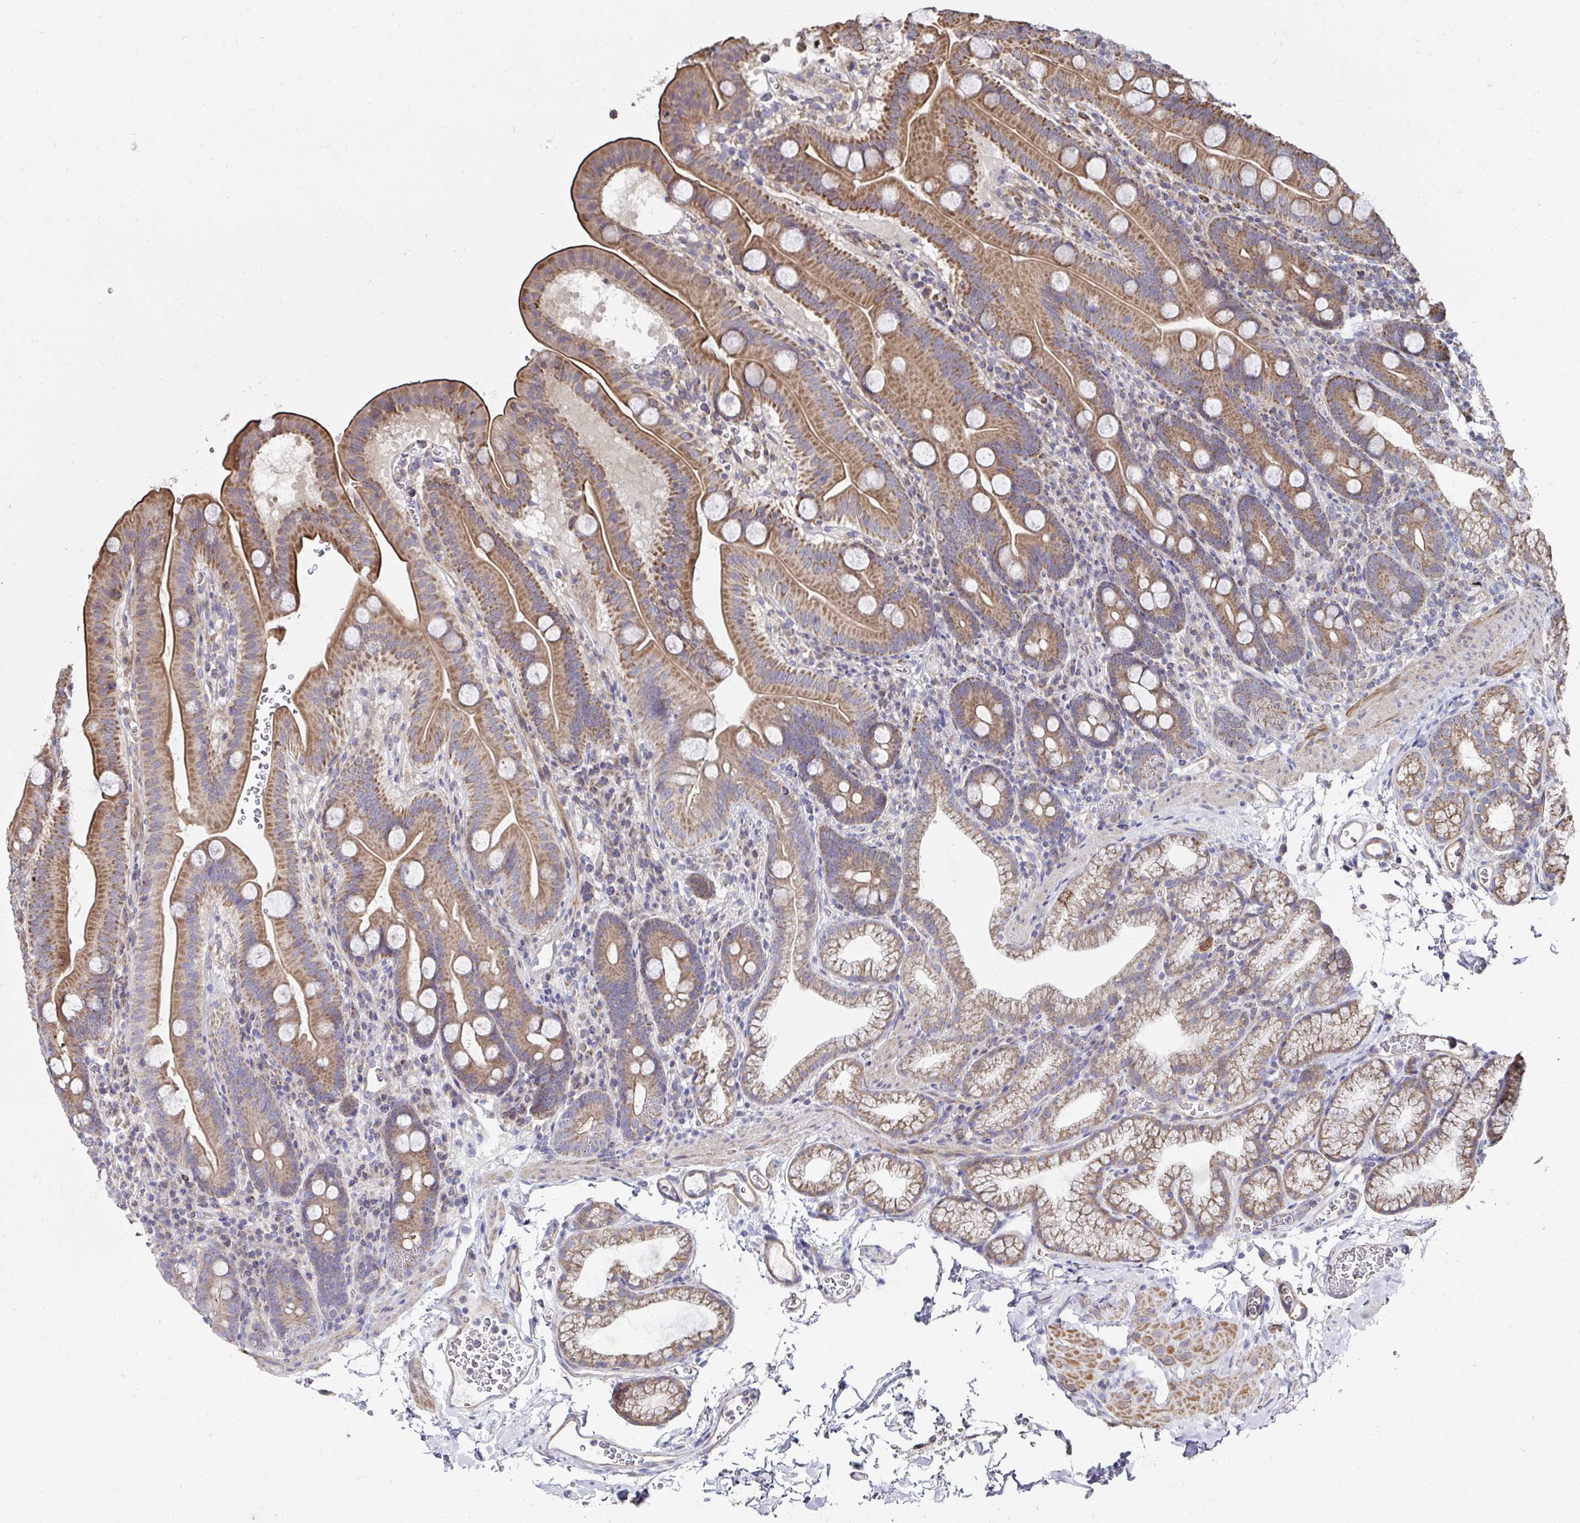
{"staining": {"intensity": "moderate", "quantity": ">75%", "location": "cytoplasmic/membranous"}, "tissue": "duodenum", "cell_type": "Glandular cells", "image_type": "normal", "snomed": [{"axis": "morphology", "description": "Normal tissue, NOS"}, {"axis": "topography", "description": "Duodenum"}], "caption": "IHC of normal duodenum displays medium levels of moderate cytoplasmic/membranous staining in approximately >75% of glandular cells. (DAB IHC, brown staining for protein, blue staining for nuclei).", "gene": "DZANK1", "patient": {"sex": "male", "age": 59}}